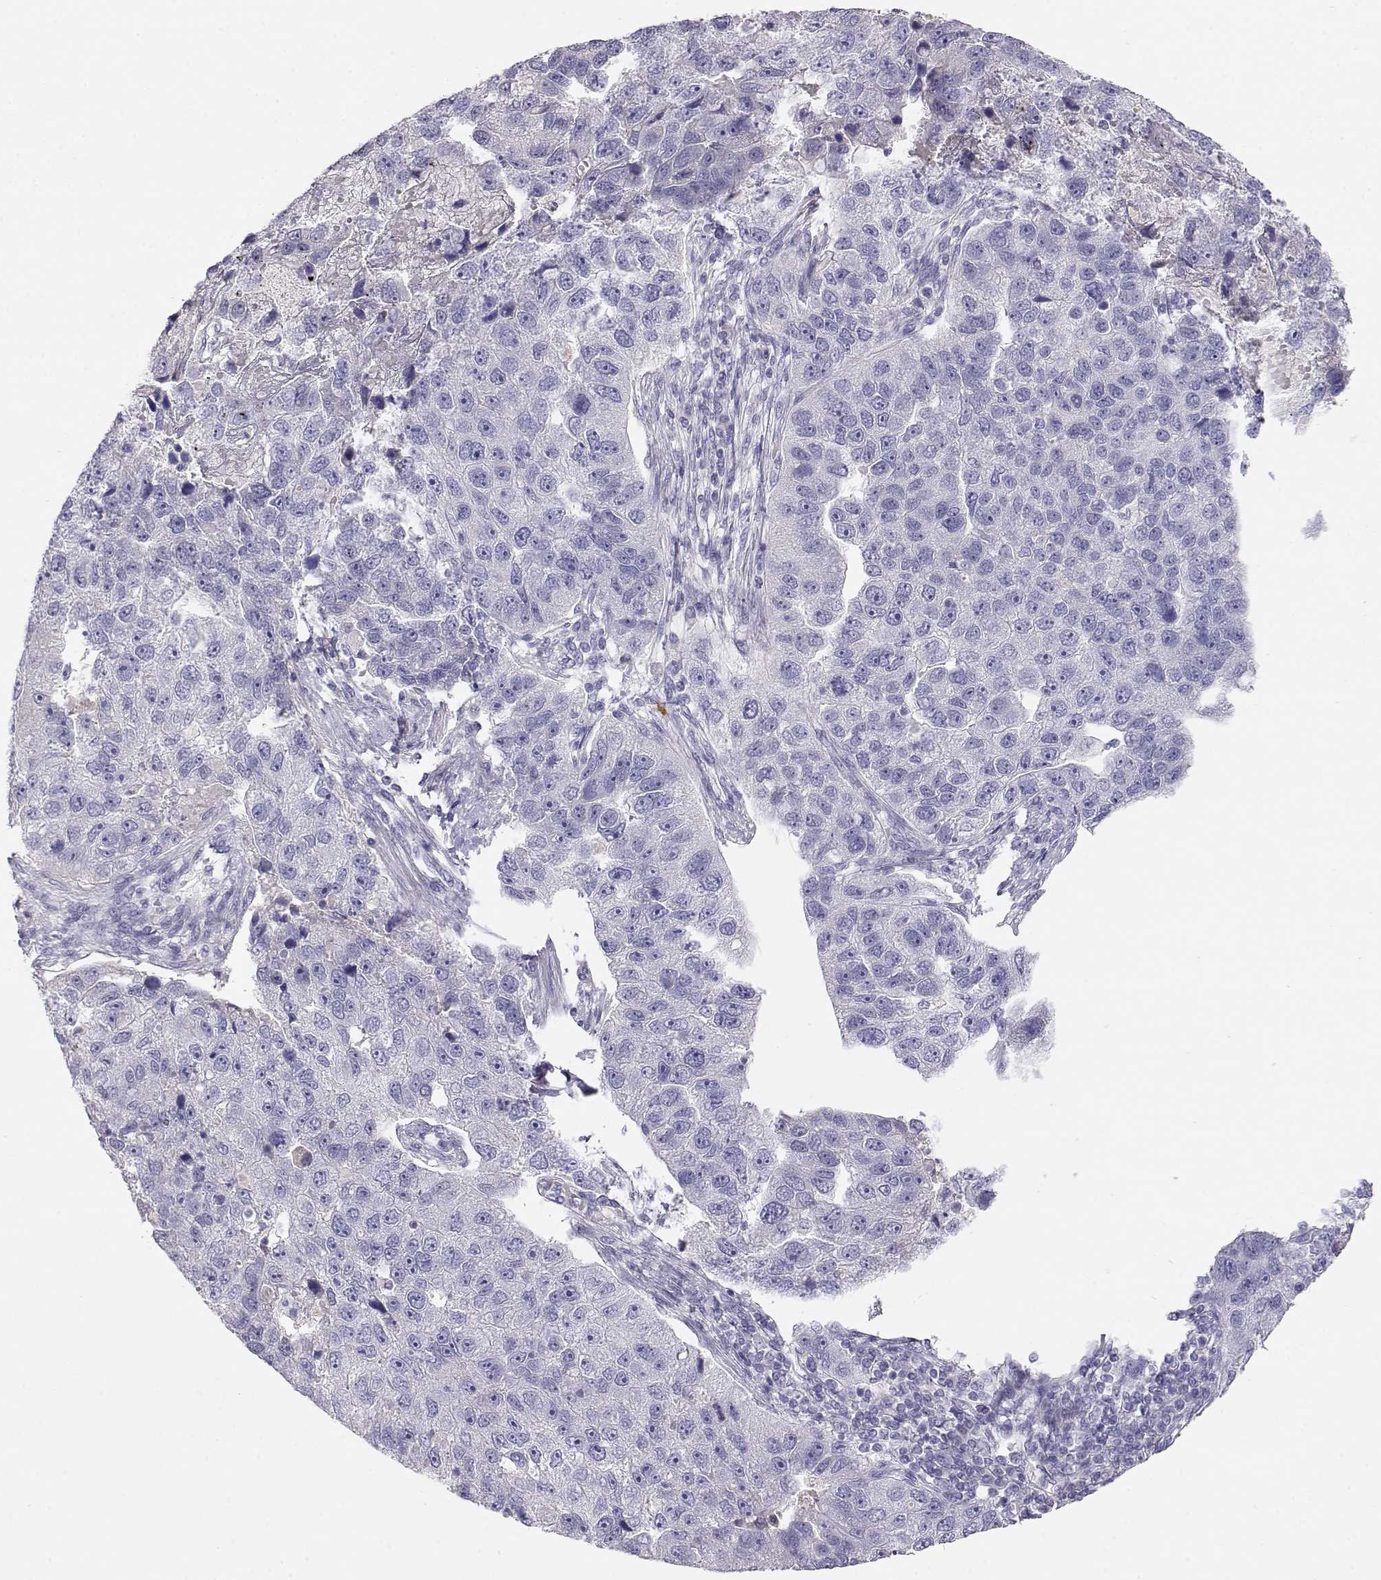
{"staining": {"intensity": "negative", "quantity": "none", "location": "none"}, "tissue": "pancreatic cancer", "cell_type": "Tumor cells", "image_type": "cancer", "snomed": [{"axis": "morphology", "description": "Adenocarcinoma, NOS"}, {"axis": "topography", "description": "Pancreas"}], "caption": "This is an immunohistochemistry (IHC) image of adenocarcinoma (pancreatic). There is no expression in tumor cells.", "gene": "GPR174", "patient": {"sex": "female", "age": 61}}